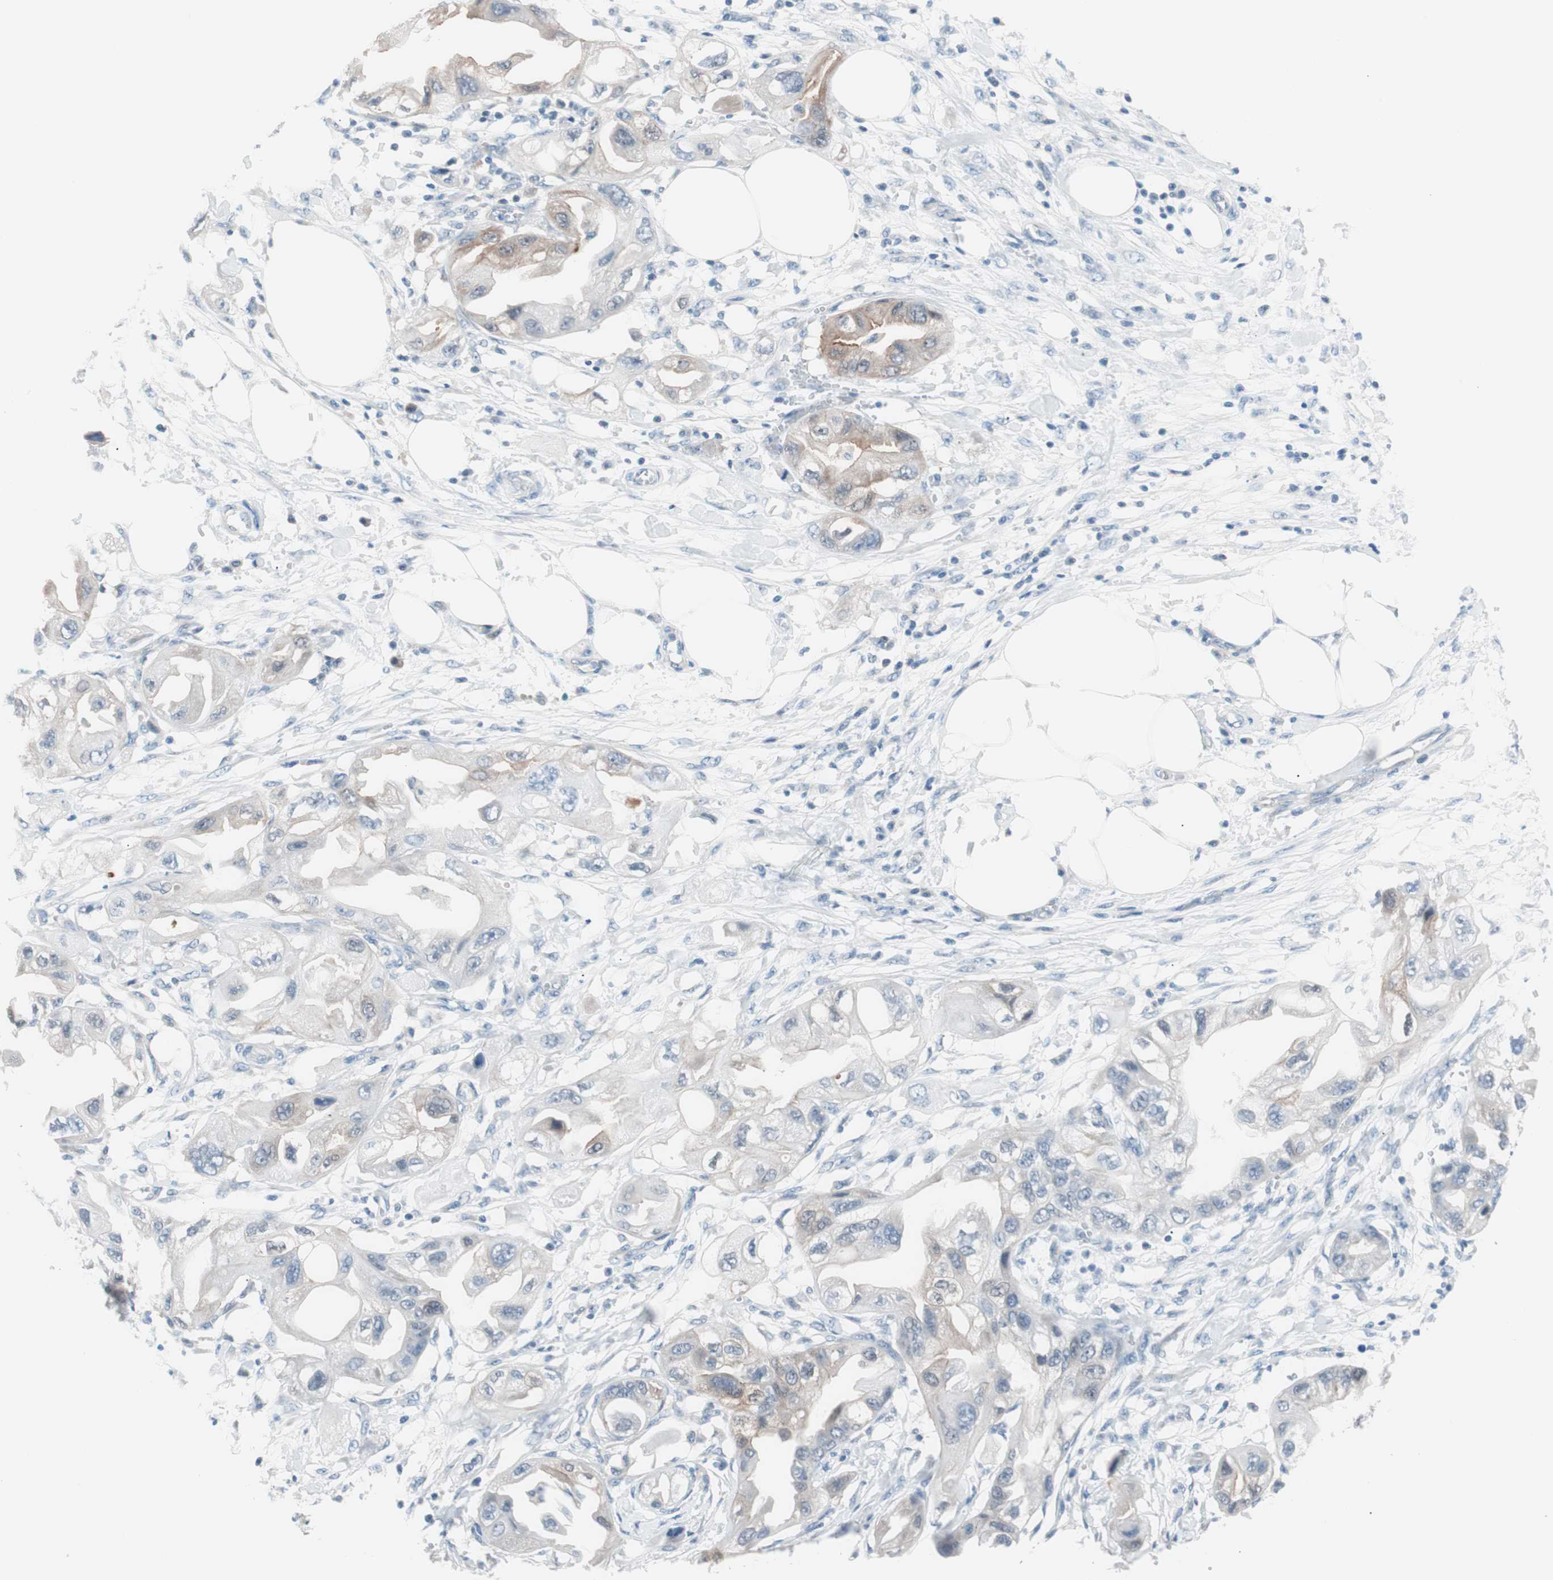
{"staining": {"intensity": "moderate", "quantity": "<25%", "location": "cytoplasmic/membranous"}, "tissue": "endometrial cancer", "cell_type": "Tumor cells", "image_type": "cancer", "snomed": [{"axis": "morphology", "description": "Adenocarcinoma, NOS"}, {"axis": "topography", "description": "Endometrium"}], "caption": "Human endometrial cancer (adenocarcinoma) stained for a protein (brown) reveals moderate cytoplasmic/membranous positive positivity in approximately <25% of tumor cells.", "gene": "VIL1", "patient": {"sex": "female", "age": 67}}